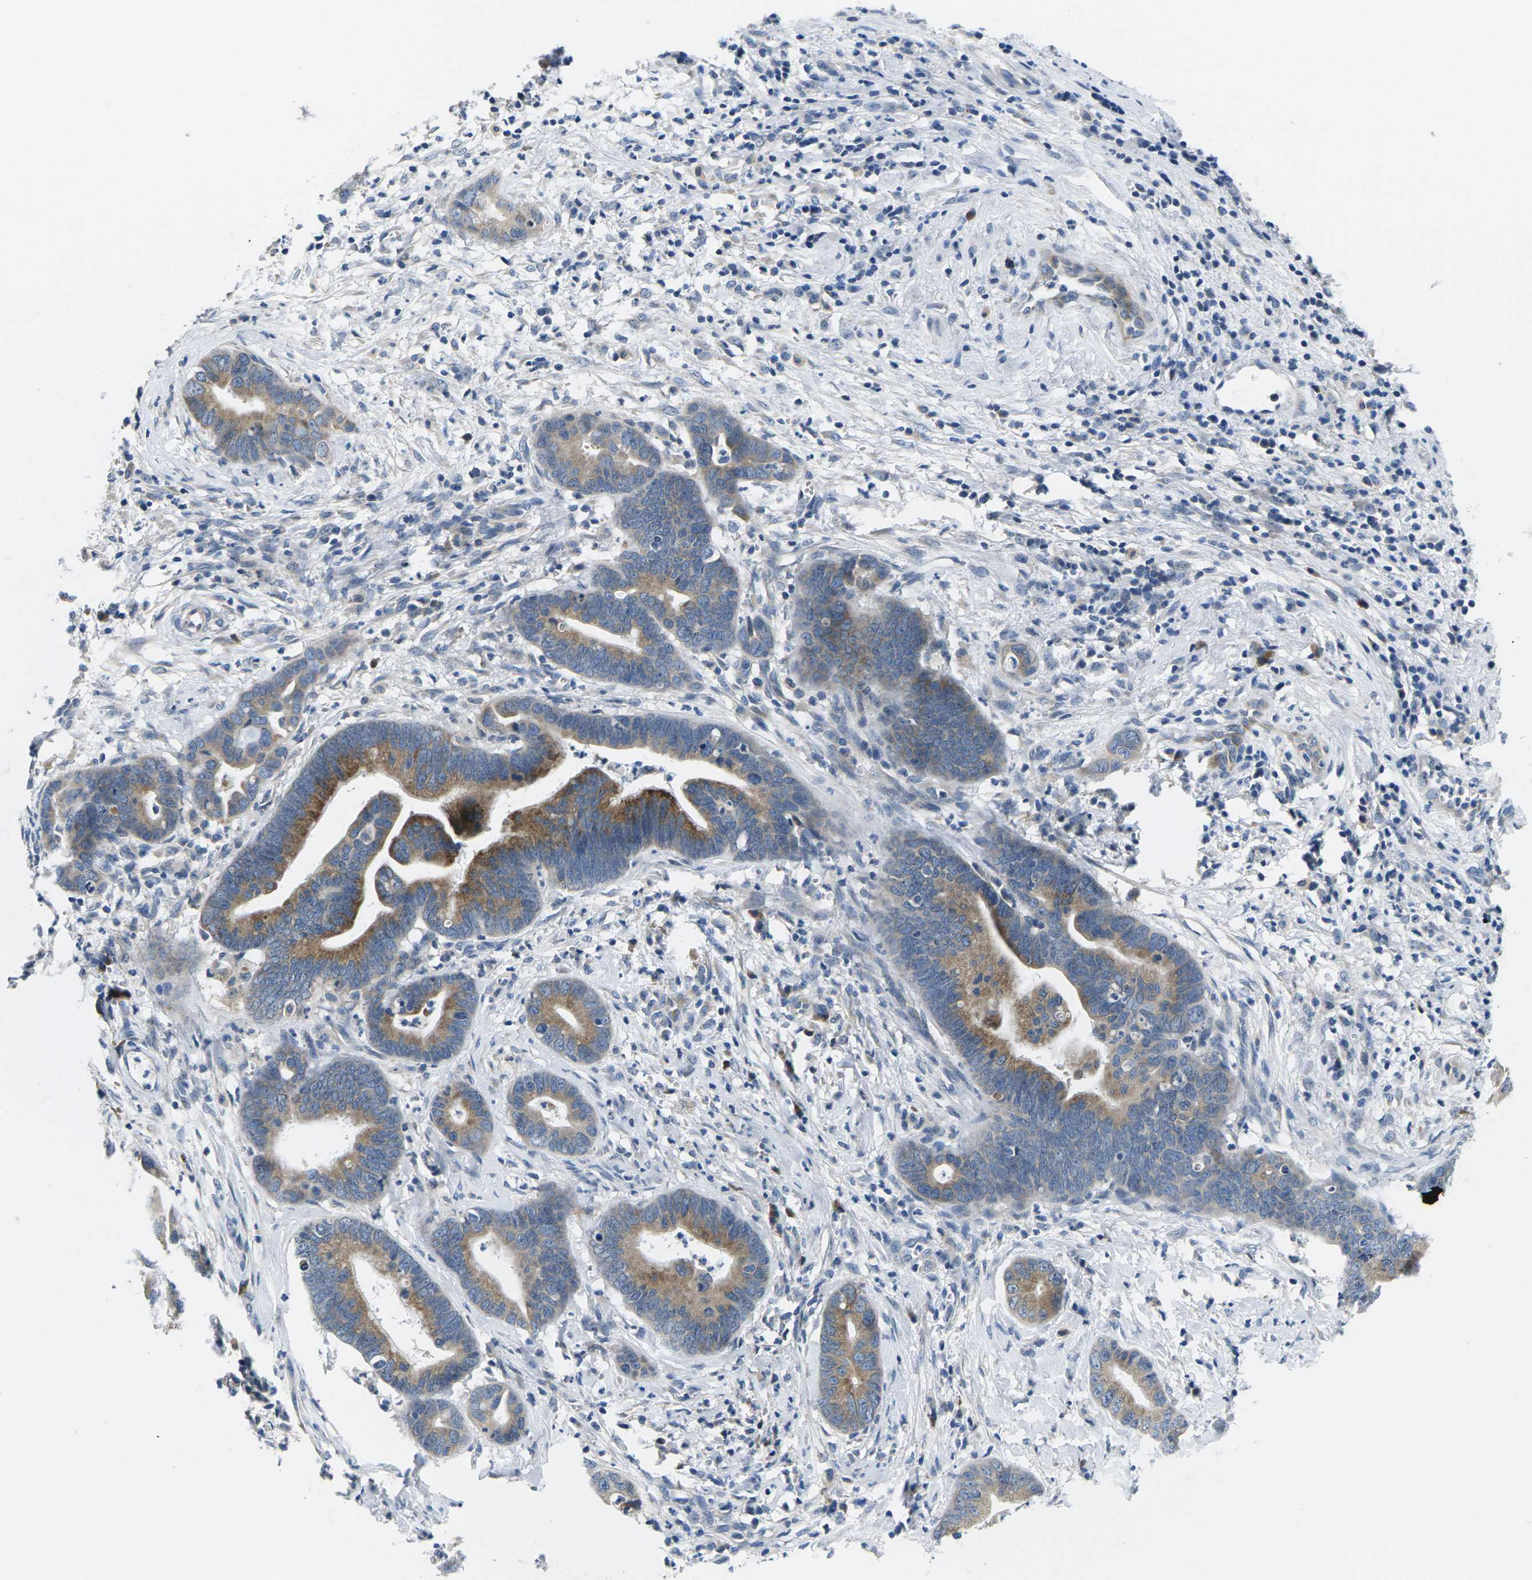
{"staining": {"intensity": "moderate", "quantity": ">75%", "location": "cytoplasmic/membranous"}, "tissue": "cervical cancer", "cell_type": "Tumor cells", "image_type": "cancer", "snomed": [{"axis": "morphology", "description": "Adenocarcinoma, NOS"}, {"axis": "topography", "description": "Cervix"}], "caption": "A histopathology image of human cervical cancer (adenocarcinoma) stained for a protein reveals moderate cytoplasmic/membranous brown staining in tumor cells.", "gene": "ERGIC3", "patient": {"sex": "female", "age": 44}}